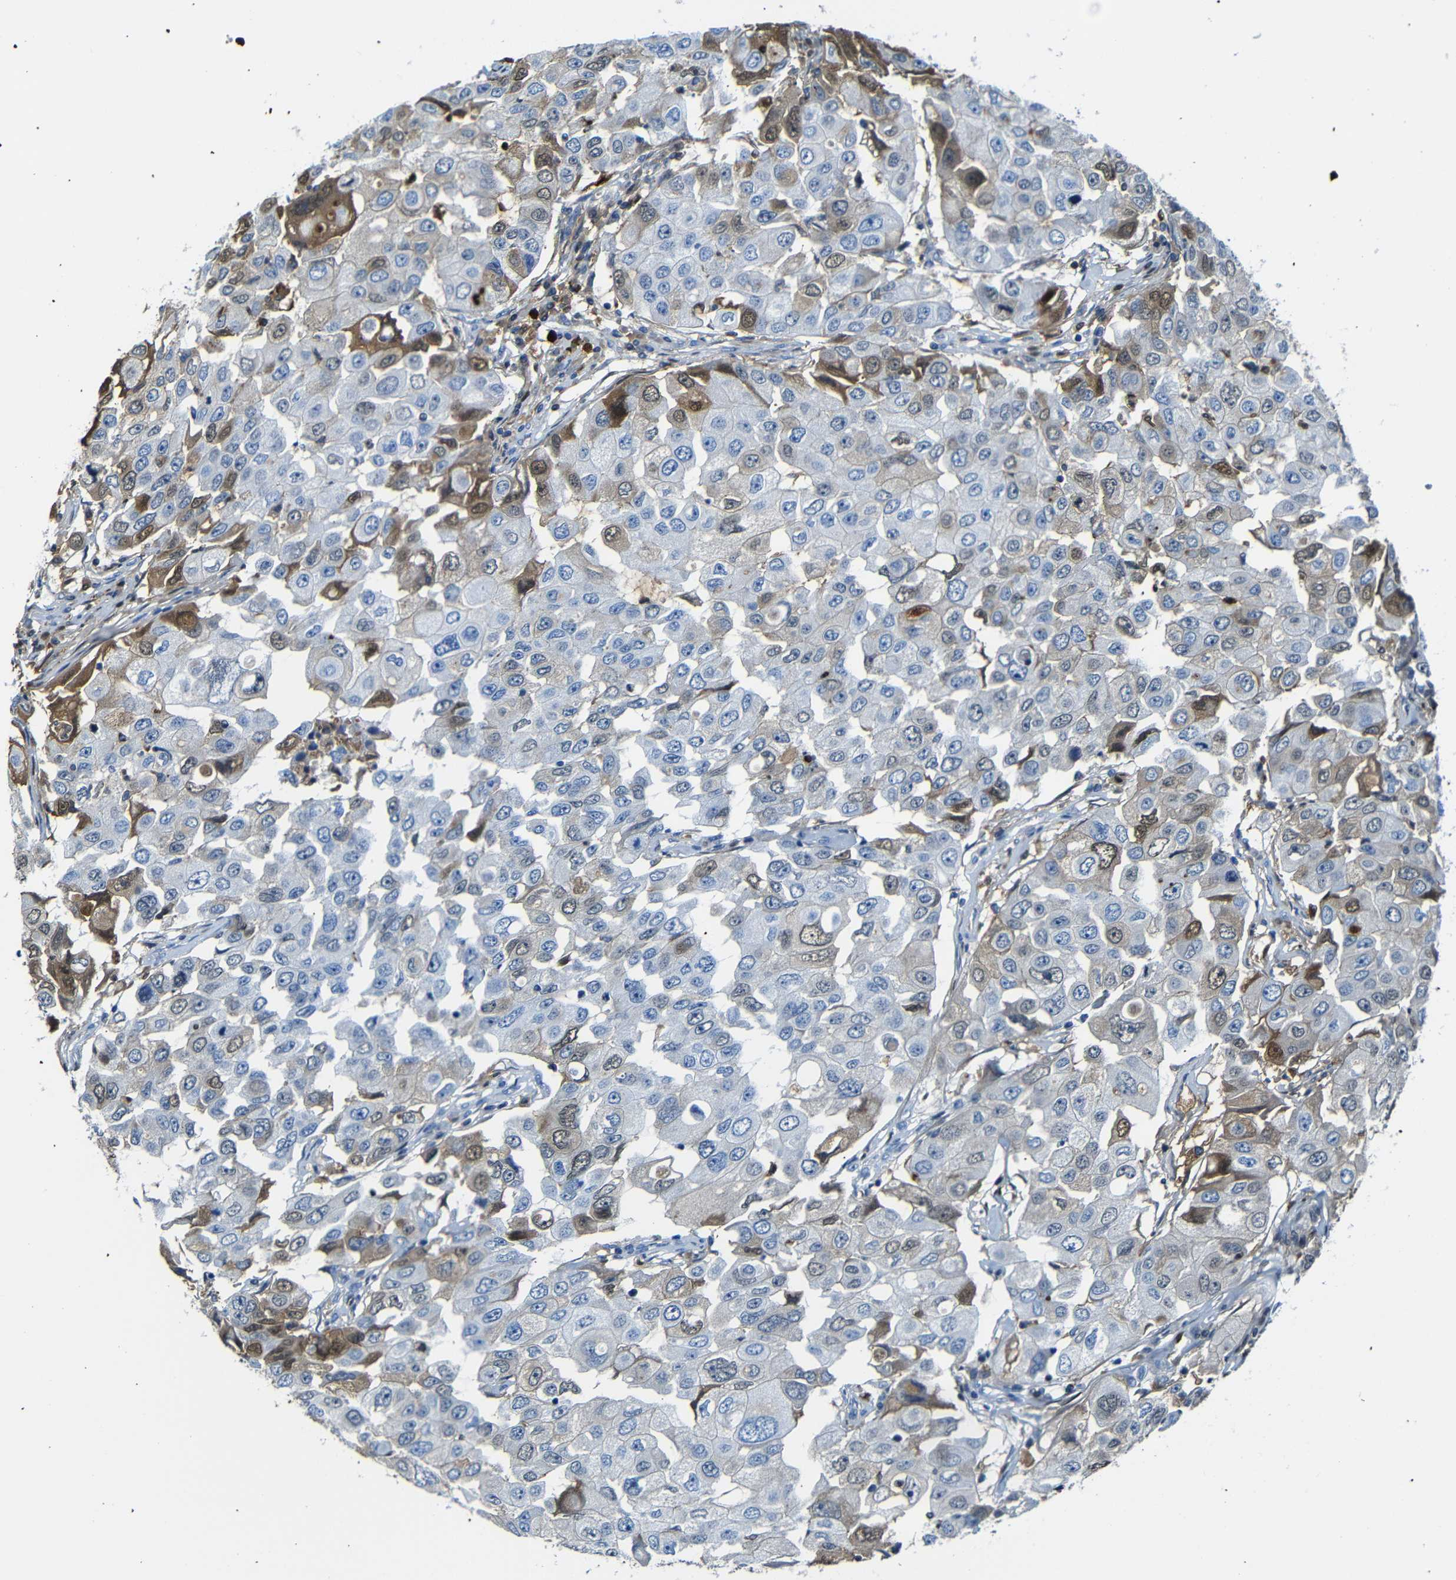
{"staining": {"intensity": "moderate", "quantity": "<25%", "location": "cytoplasmic/membranous"}, "tissue": "breast cancer", "cell_type": "Tumor cells", "image_type": "cancer", "snomed": [{"axis": "morphology", "description": "Duct carcinoma"}, {"axis": "topography", "description": "Breast"}], "caption": "A high-resolution micrograph shows IHC staining of intraductal carcinoma (breast), which reveals moderate cytoplasmic/membranous staining in approximately <25% of tumor cells.", "gene": "SERPINA1", "patient": {"sex": "female", "age": 27}}